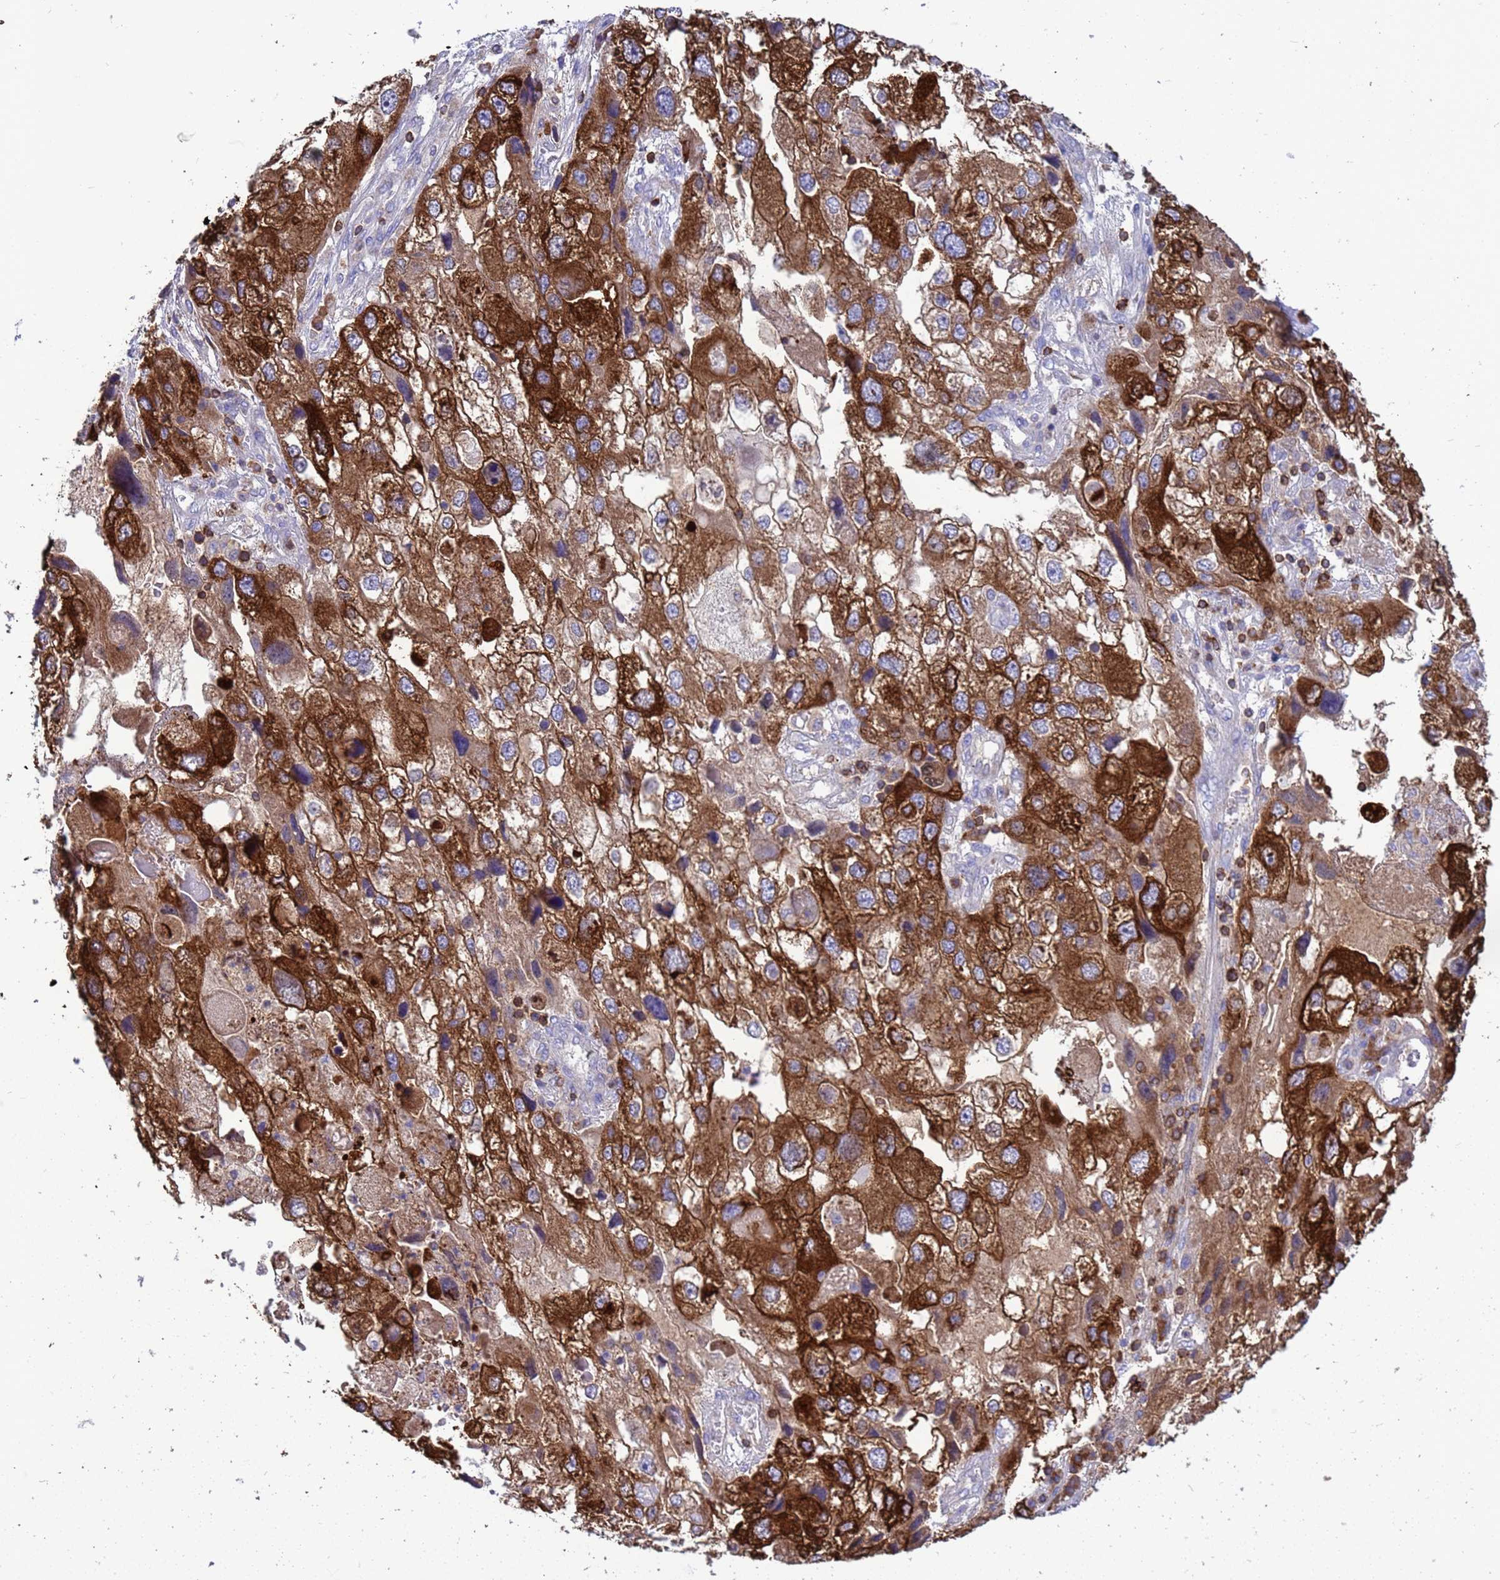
{"staining": {"intensity": "strong", "quantity": ">75%", "location": "cytoplasmic/membranous"}, "tissue": "endometrial cancer", "cell_type": "Tumor cells", "image_type": "cancer", "snomed": [{"axis": "morphology", "description": "Adenocarcinoma, NOS"}, {"axis": "topography", "description": "Endometrium"}], "caption": "A brown stain labels strong cytoplasmic/membranous expression of a protein in endometrial cancer tumor cells.", "gene": "EZR", "patient": {"sex": "female", "age": 49}}